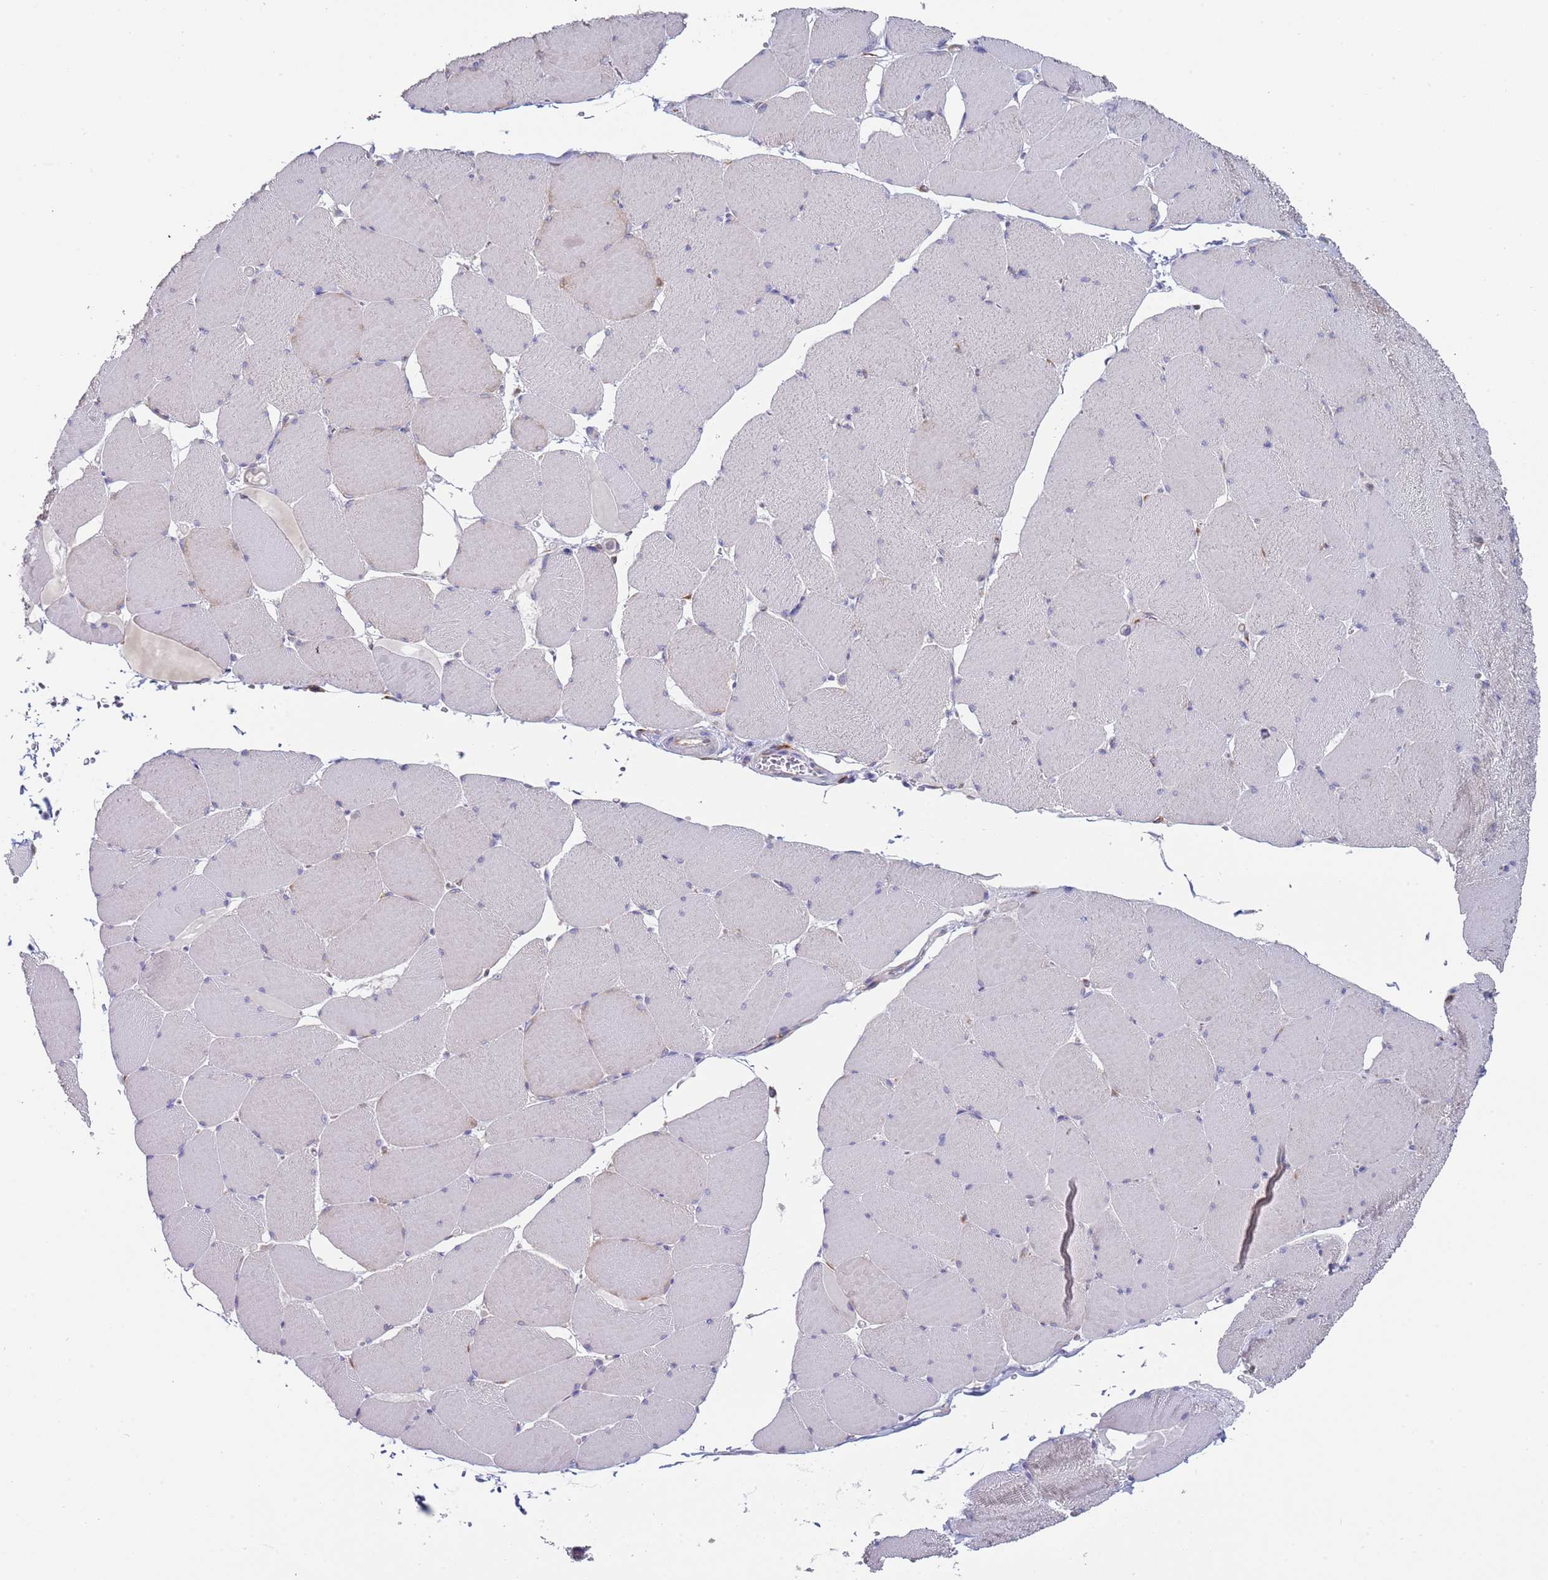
{"staining": {"intensity": "negative", "quantity": "none", "location": "none"}, "tissue": "skeletal muscle", "cell_type": "Myocytes", "image_type": "normal", "snomed": [{"axis": "morphology", "description": "Normal tissue, NOS"}, {"axis": "topography", "description": "Skeletal muscle"}, {"axis": "topography", "description": "Head-Neck"}], "caption": "A photomicrograph of human skeletal muscle is negative for staining in myocytes. (Stains: DAB (3,3'-diaminobenzidine) immunohistochemistry with hematoxylin counter stain, Microscopy: brightfield microscopy at high magnification).", "gene": "ENSG00000286098", "patient": {"sex": "male", "age": 66}}